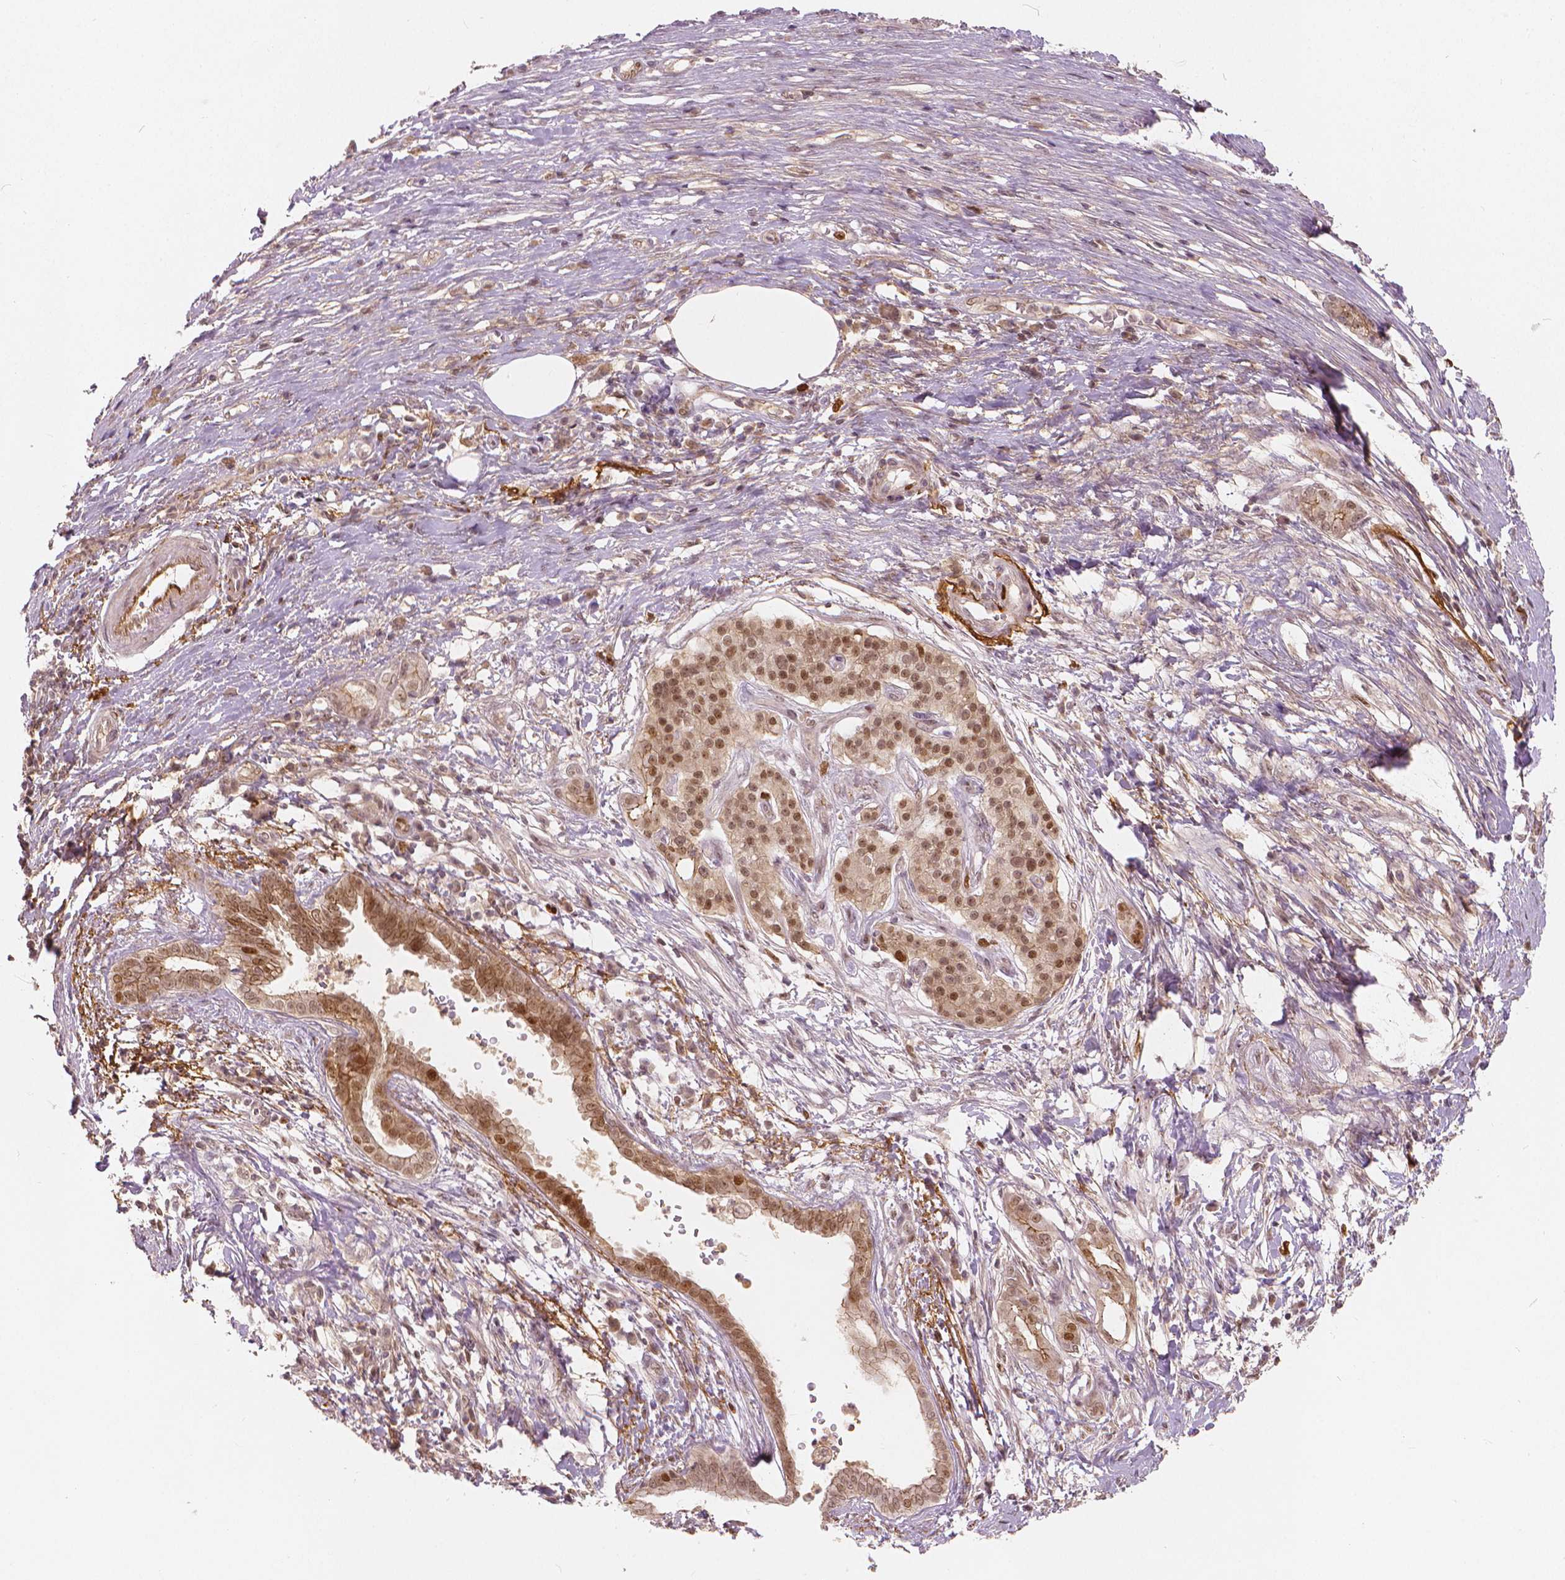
{"staining": {"intensity": "moderate", "quantity": ">75%", "location": "nuclear"}, "tissue": "pancreatic cancer", "cell_type": "Tumor cells", "image_type": "cancer", "snomed": [{"axis": "morphology", "description": "Adenocarcinoma, NOS"}, {"axis": "topography", "description": "Pancreas"}], "caption": "This is a photomicrograph of immunohistochemistry (IHC) staining of adenocarcinoma (pancreatic), which shows moderate expression in the nuclear of tumor cells.", "gene": "NSD2", "patient": {"sex": "male", "age": 63}}